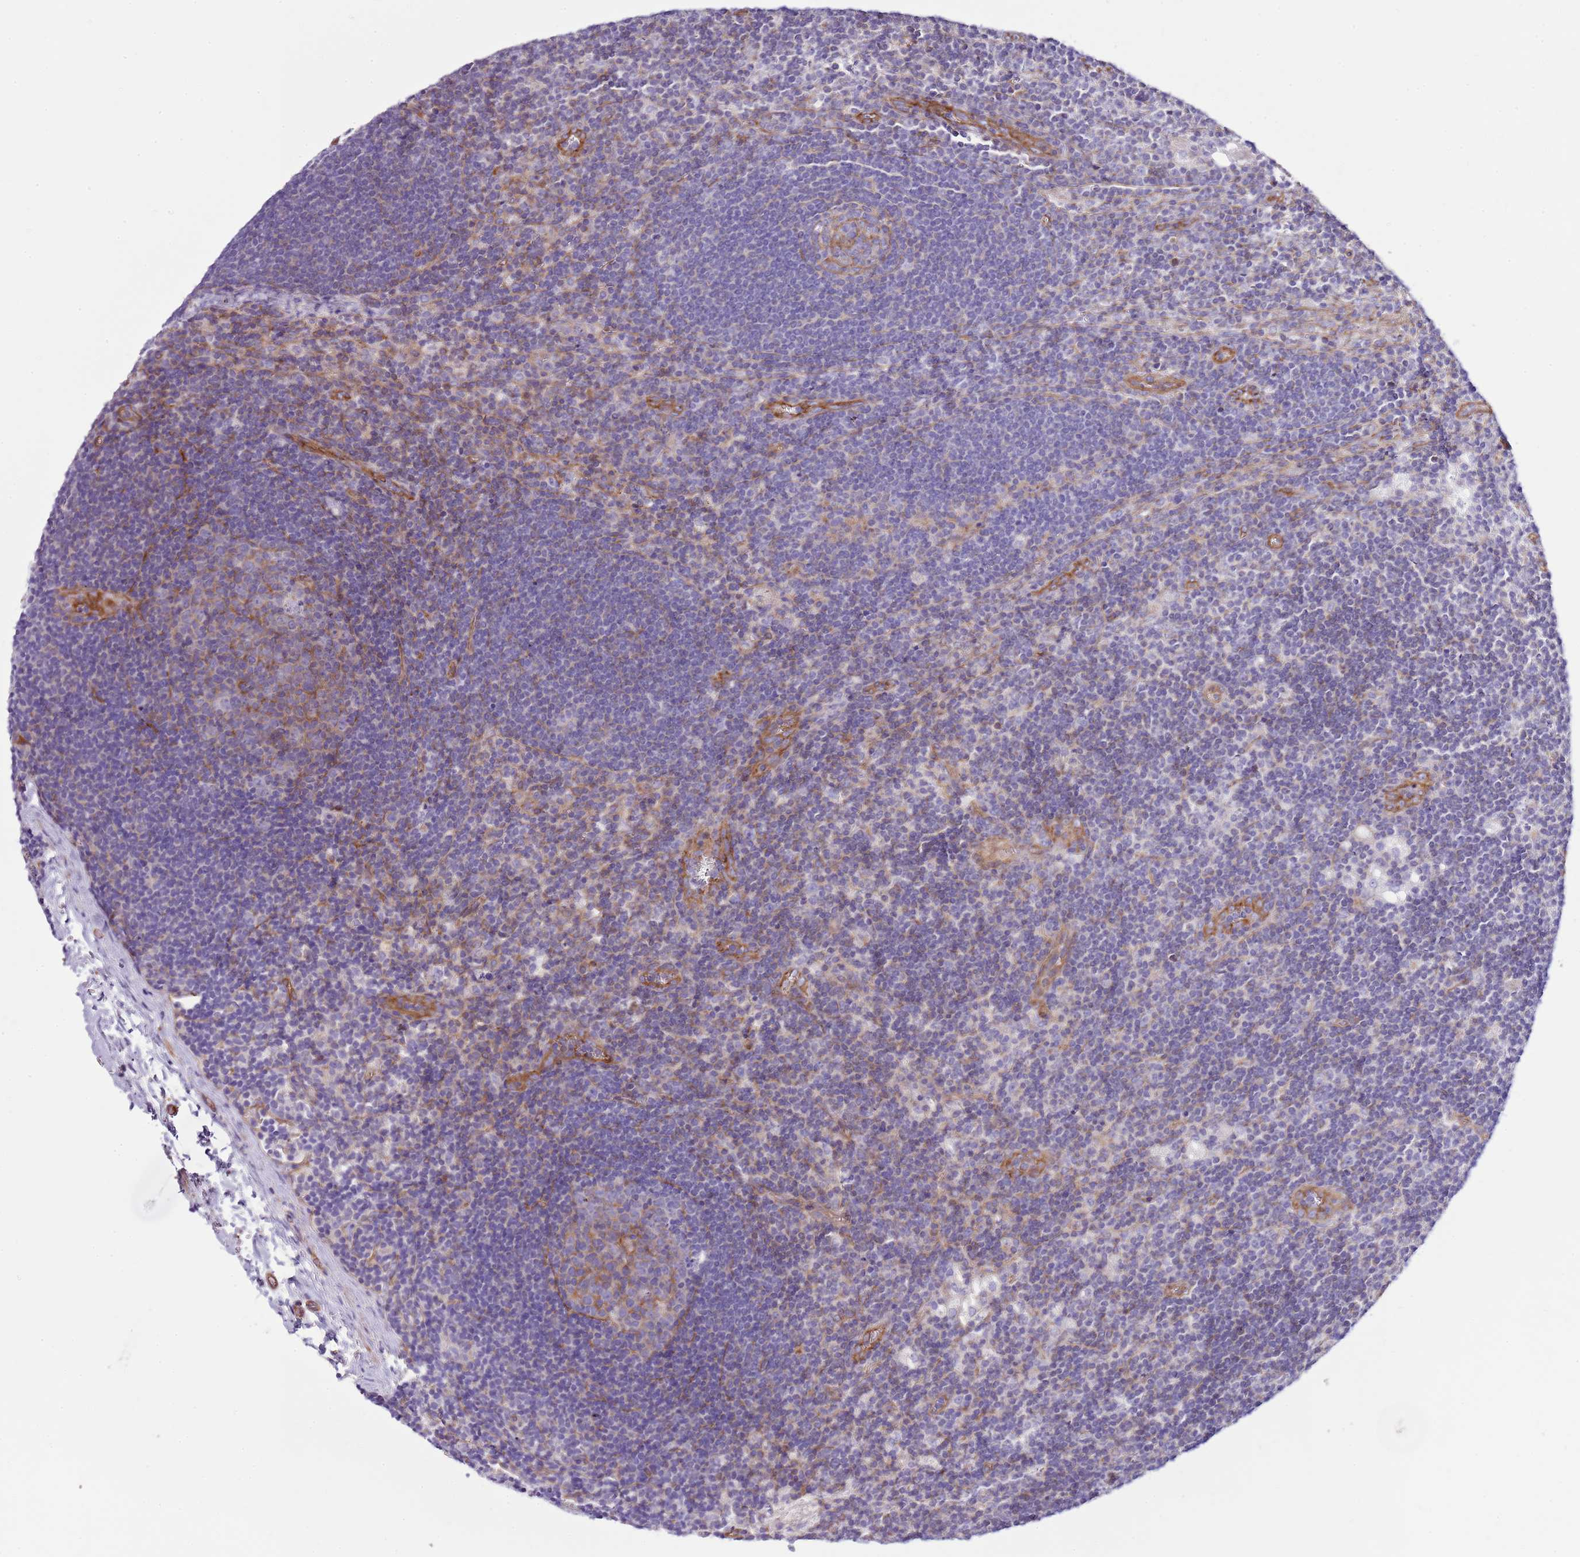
{"staining": {"intensity": "negative", "quantity": "none", "location": "none"}, "tissue": "lymph node", "cell_type": "Germinal center cells", "image_type": "normal", "snomed": [{"axis": "morphology", "description": "Normal tissue, NOS"}, {"axis": "topography", "description": "Lymph node"}], "caption": "Immunohistochemistry micrograph of unremarkable human lymph node stained for a protein (brown), which demonstrates no expression in germinal center cells. The staining is performed using DAB (3,3'-diaminobenzidine) brown chromogen with nuclei counter-stained in using hematoxylin.", "gene": "GFRAL", "patient": {"sex": "male", "age": 24}}